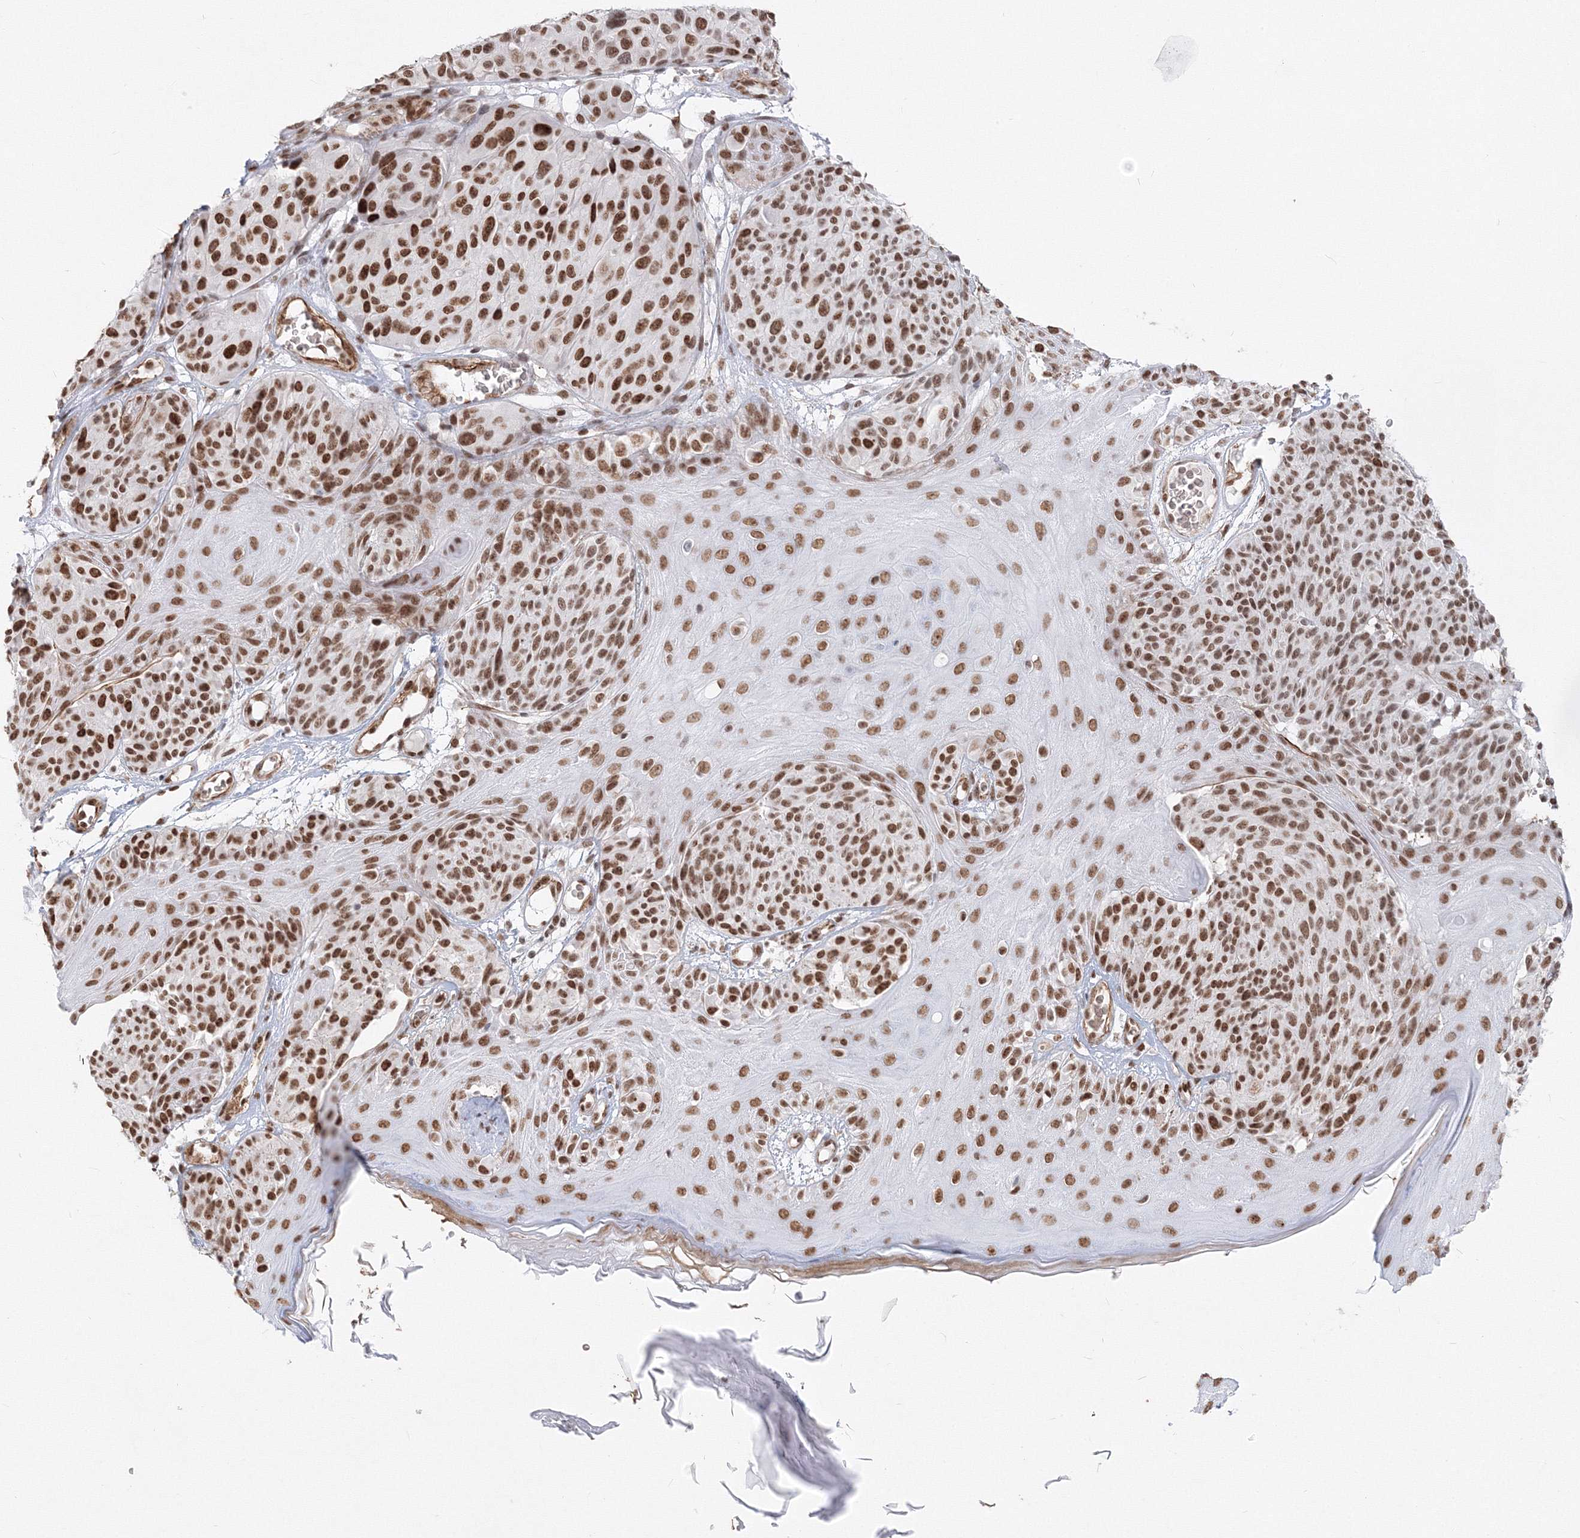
{"staining": {"intensity": "moderate", "quantity": ">75%", "location": "nuclear"}, "tissue": "melanoma", "cell_type": "Tumor cells", "image_type": "cancer", "snomed": [{"axis": "morphology", "description": "Malignant melanoma, NOS"}, {"axis": "topography", "description": "Skin"}], "caption": "Immunohistochemistry (IHC) staining of melanoma, which exhibits medium levels of moderate nuclear expression in approximately >75% of tumor cells indicating moderate nuclear protein staining. The staining was performed using DAB (3,3'-diaminobenzidine) (brown) for protein detection and nuclei were counterstained in hematoxylin (blue).", "gene": "ZNF638", "patient": {"sex": "male", "age": 83}}